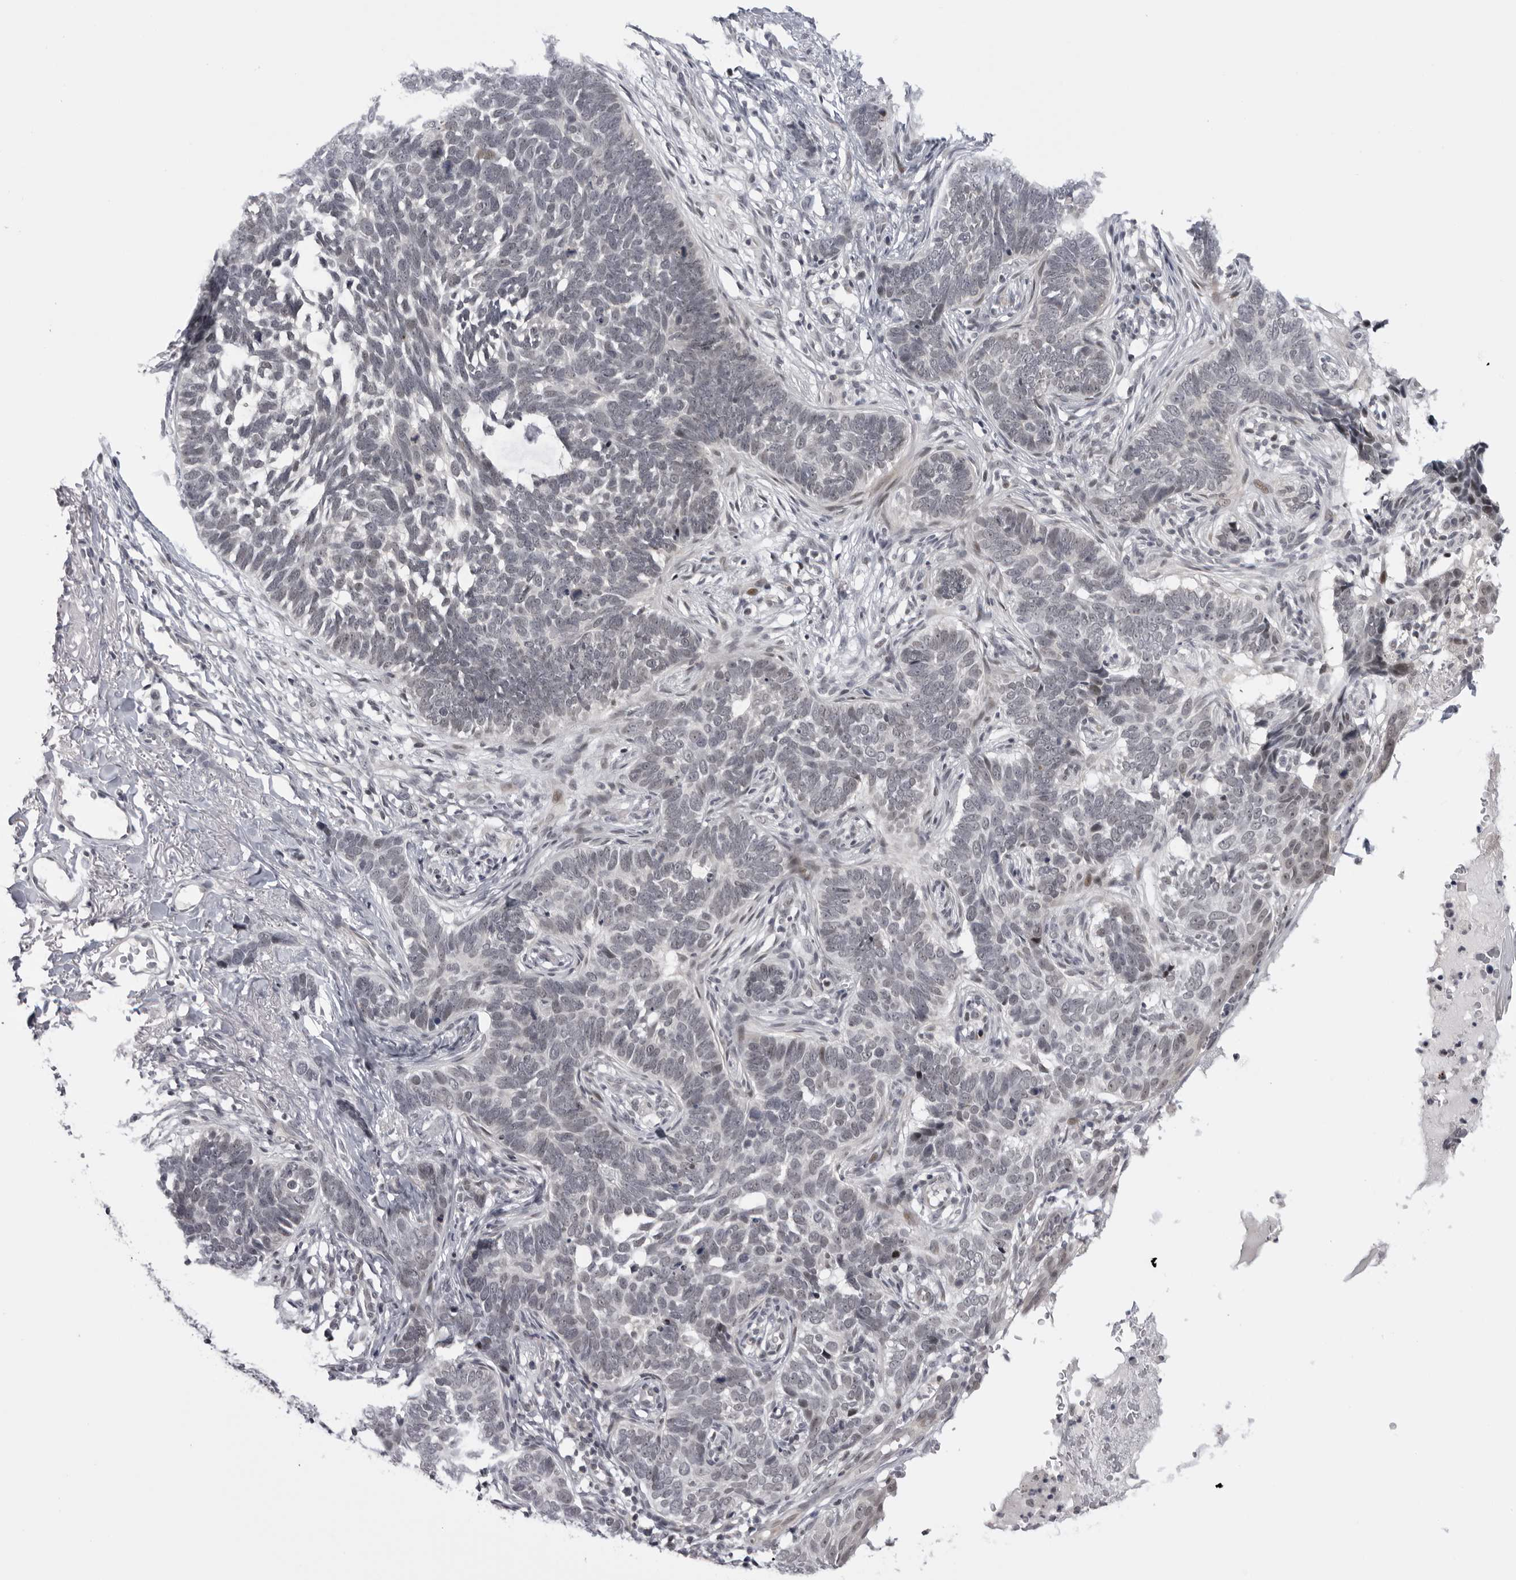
{"staining": {"intensity": "negative", "quantity": "none", "location": "none"}, "tissue": "skin cancer", "cell_type": "Tumor cells", "image_type": "cancer", "snomed": [{"axis": "morphology", "description": "Normal tissue, NOS"}, {"axis": "morphology", "description": "Basal cell carcinoma"}, {"axis": "topography", "description": "Skin"}], "caption": "Tumor cells are negative for brown protein staining in skin basal cell carcinoma. The staining was performed using DAB to visualize the protein expression in brown, while the nuclei were stained in blue with hematoxylin (Magnification: 20x).", "gene": "ALPK2", "patient": {"sex": "male", "age": 77}}